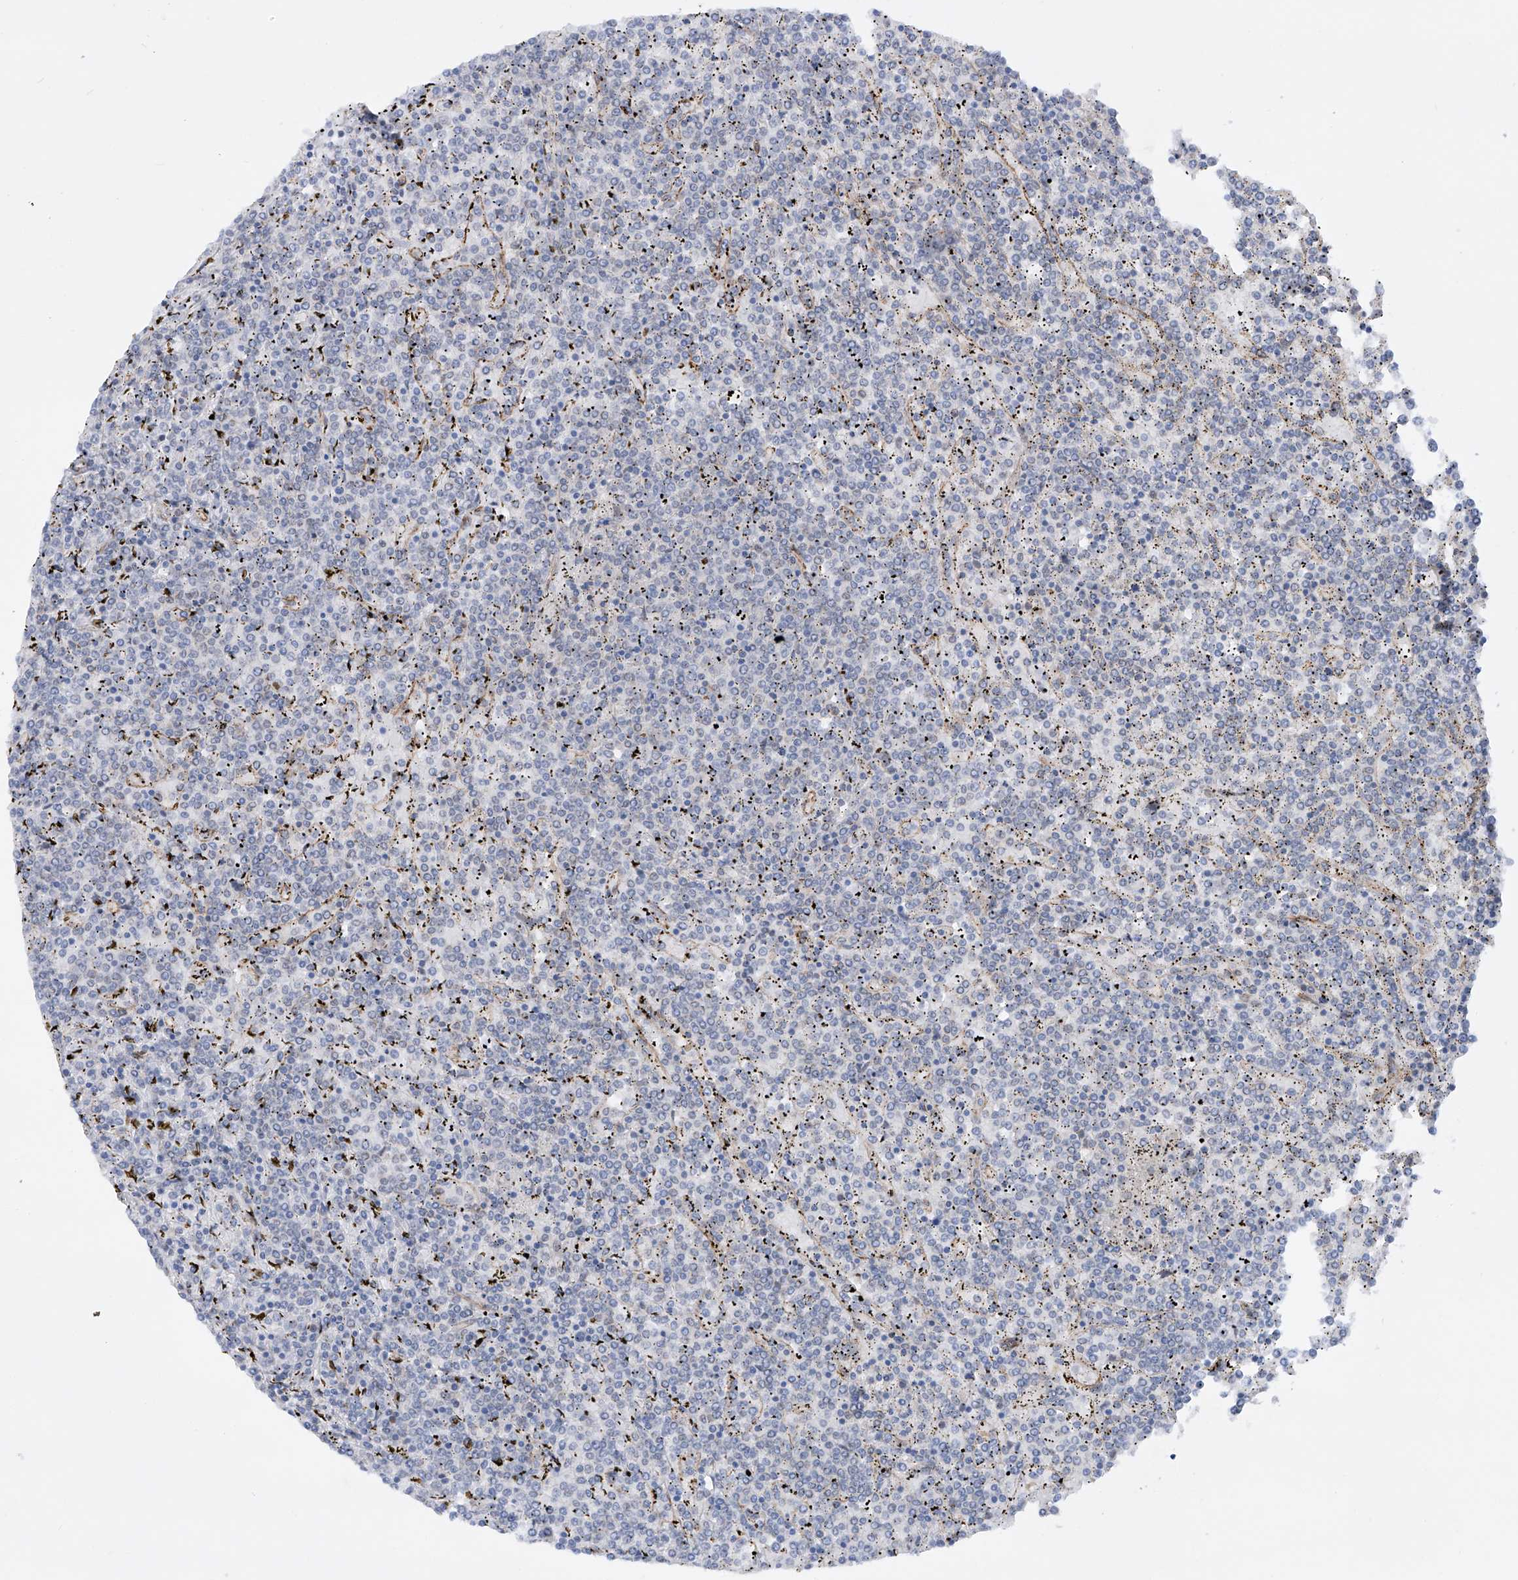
{"staining": {"intensity": "negative", "quantity": "none", "location": "none"}, "tissue": "lymphoma", "cell_type": "Tumor cells", "image_type": "cancer", "snomed": [{"axis": "morphology", "description": "Malignant lymphoma, non-Hodgkin's type, Low grade"}, {"axis": "topography", "description": "Spleen"}], "caption": "Immunohistochemistry (IHC) of low-grade malignant lymphoma, non-Hodgkin's type exhibits no positivity in tumor cells. The staining is performed using DAB brown chromogen with nuclei counter-stained in using hematoxylin.", "gene": "ZNF490", "patient": {"sex": "female", "age": 19}}